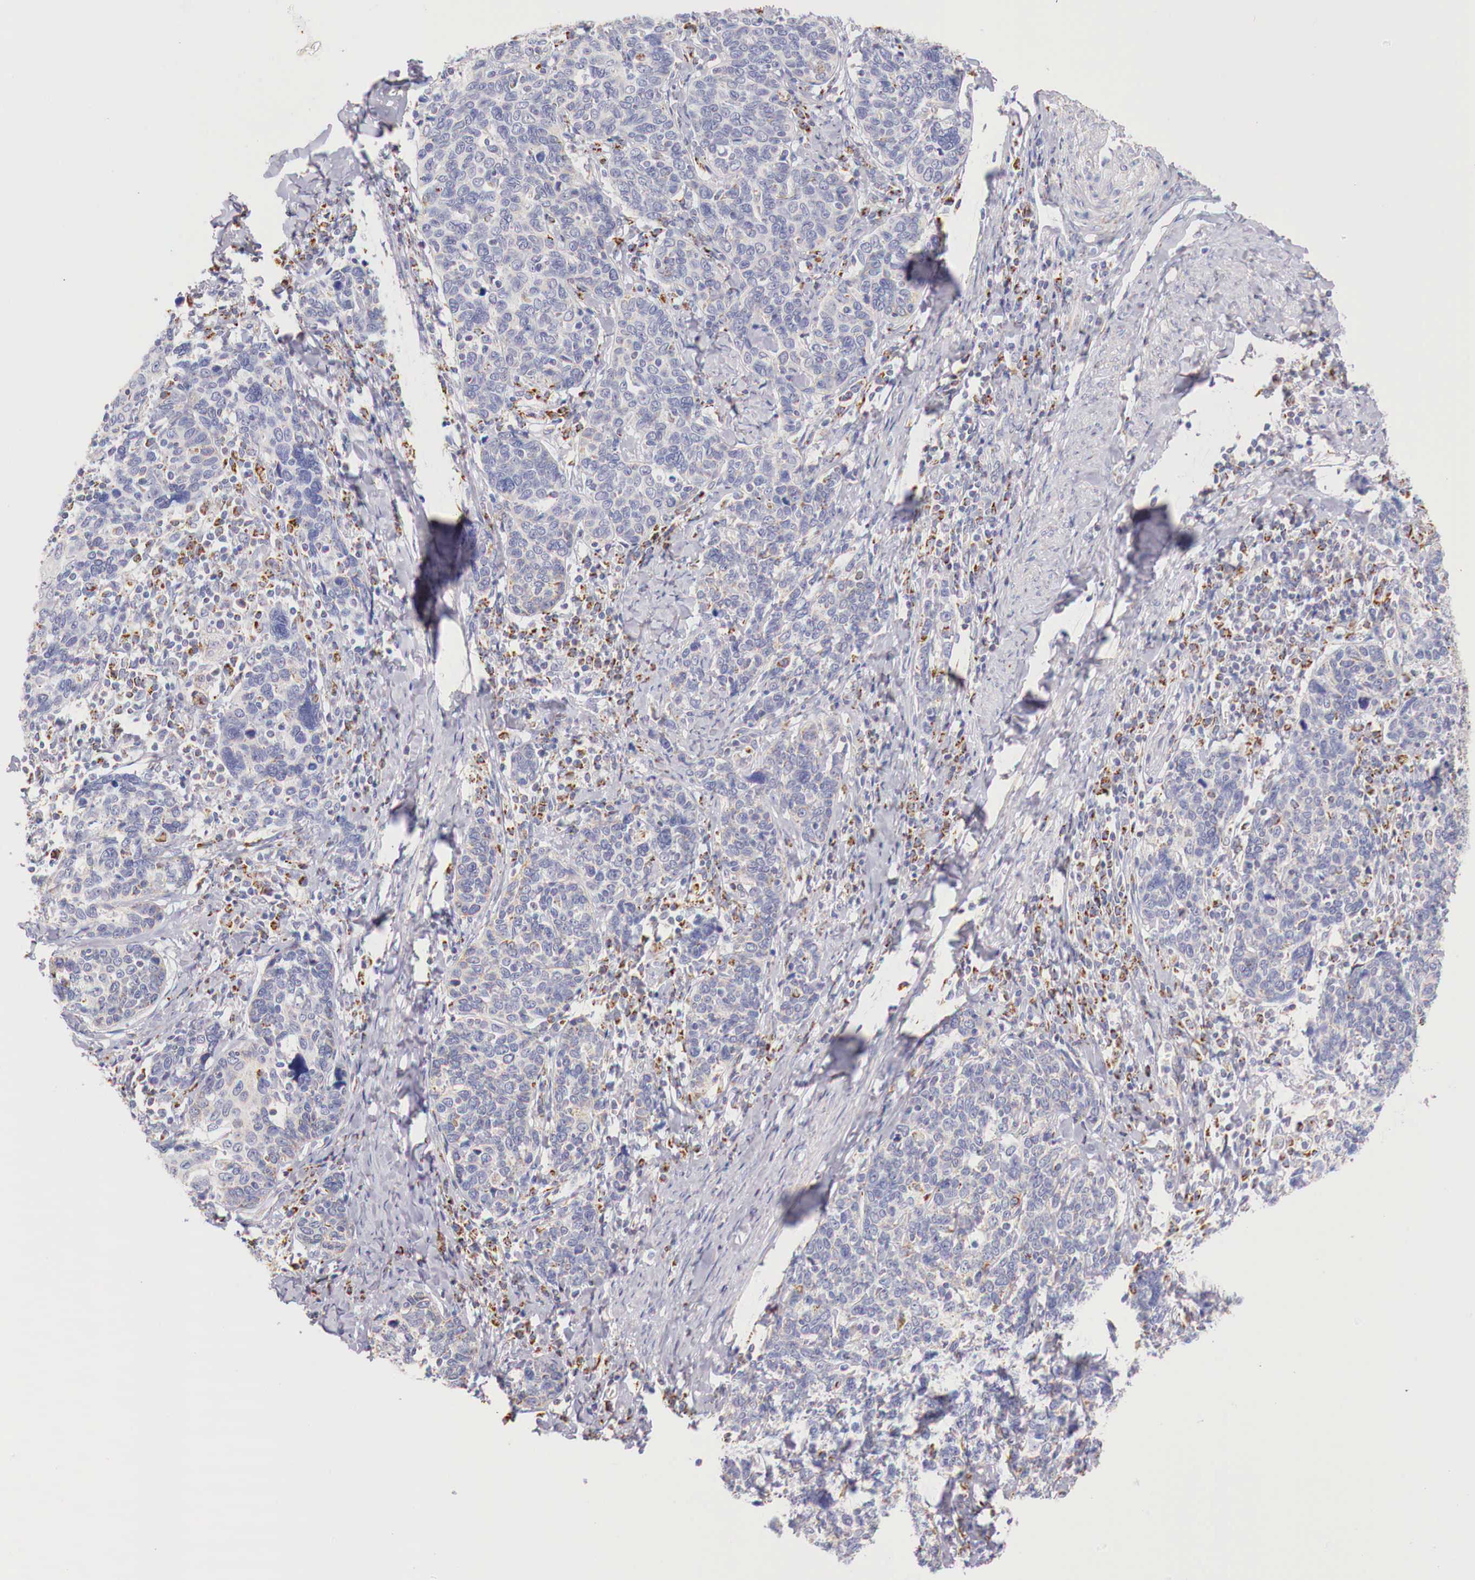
{"staining": {"intensity": "weak", "quantity": "<25%", "location": "cytoplasmic/membranous"}, "tissue": "cervical cancer", "cell_type": "Tumor cells", "image_type": "cancer", "snomed": [{"axis": "morphology", "description": "Squamous cell carcinoma, NOS"}, {"axis": "topography", "description": "Cervix"}], "caption": "High magnification brightfield microscopy of cervical squamous cell carcinoma stained with DAB (3,3'-diaminobenzidine) (brown) and counterstained with hematoxylin (blue): tumor cells show no significant staining. (DAB (3,3'-diaminobenzidine) IHC with hematoxylin counter stain).", "gene": "IDH3G", "patient": {"sex": "female", "age": 41}}